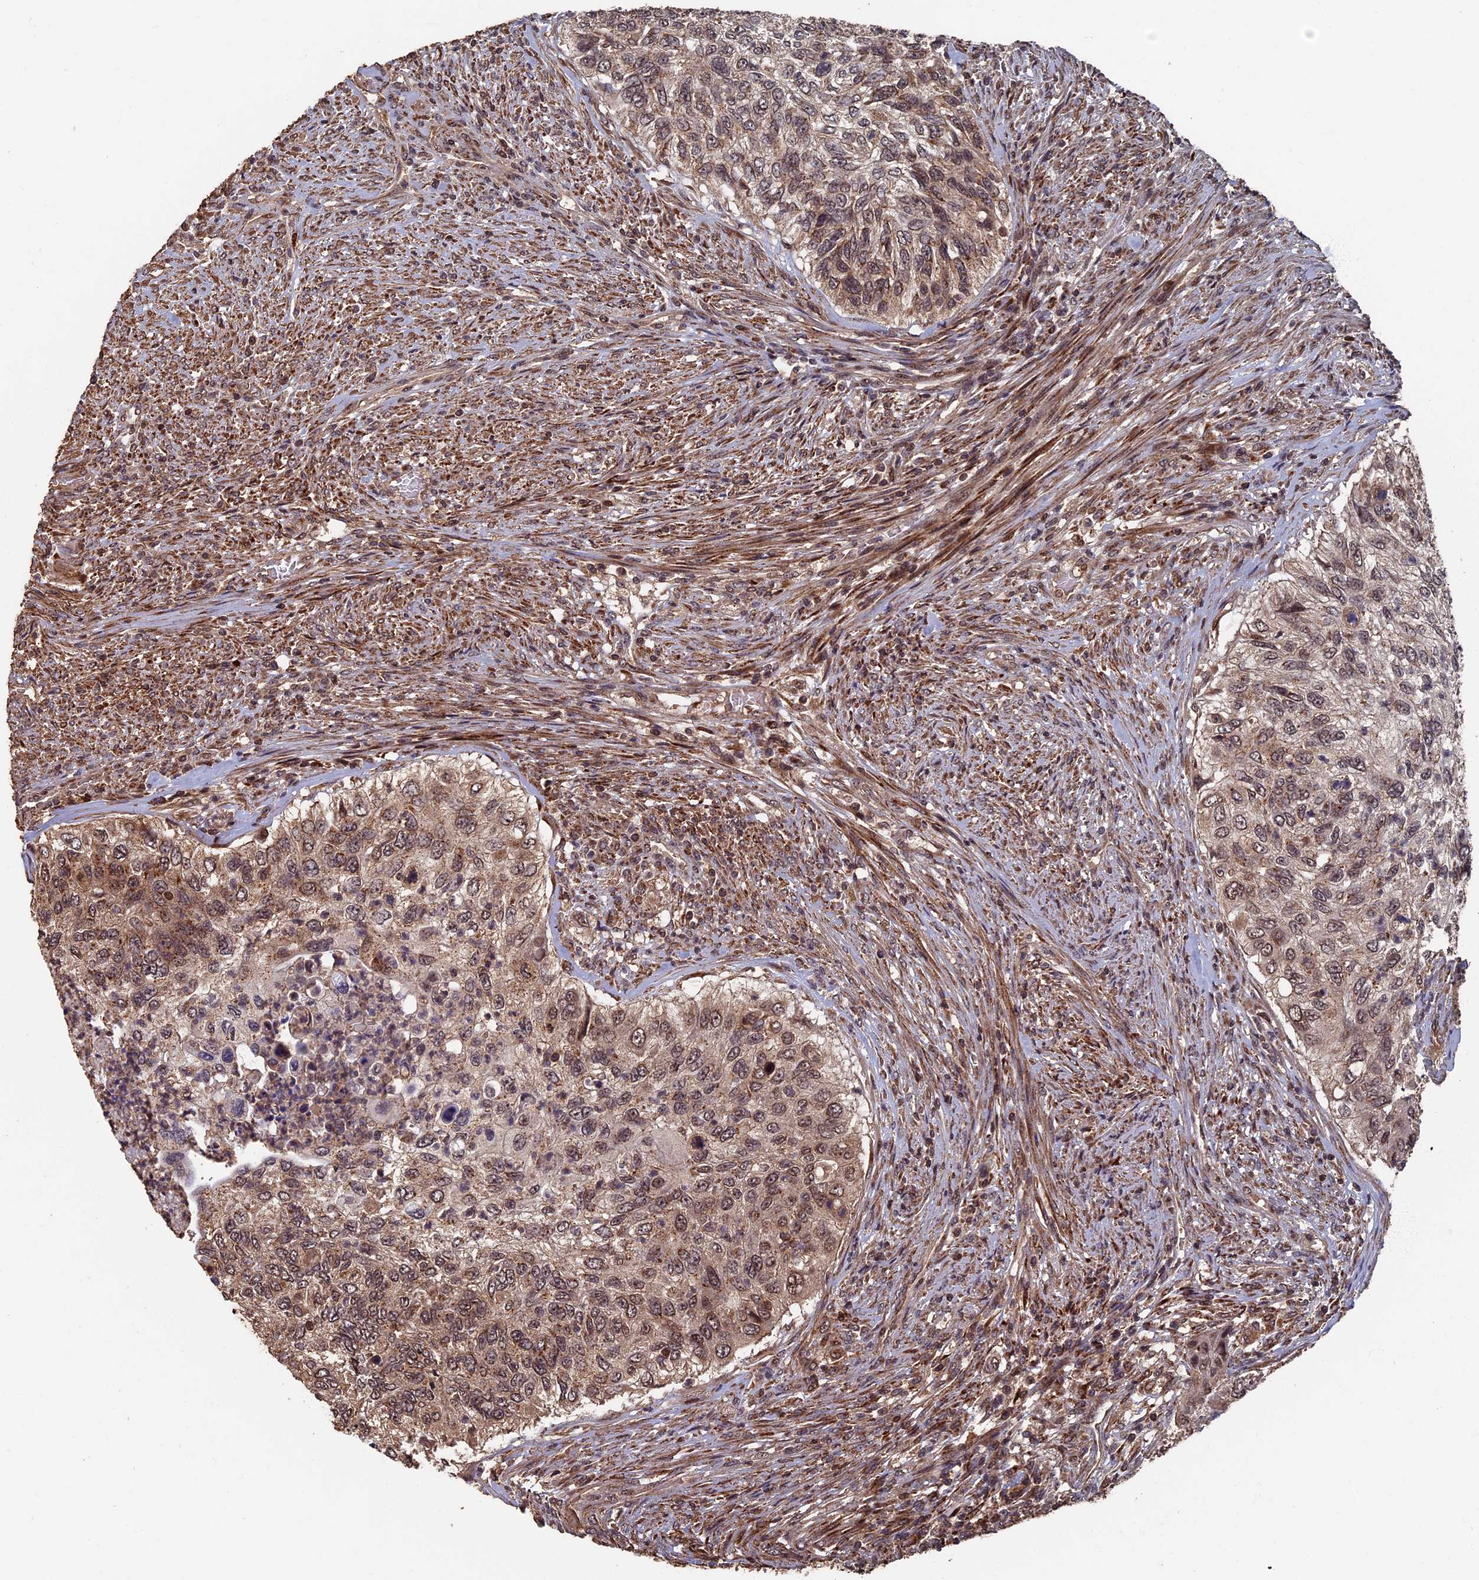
{"staining": {"intensity": "moderate", "quantity": ">75%", "location": "cytoplasmic/membranous,nuclear"}, "tissue": "urothelial cancer", "cell_type": "Tumor cells", "image_type": "cancer", "snomed": [{"axis": "morphology", "description": "Urothelial carcinoma, High grade"}, {"axis": "topography", "description": "Urinary bladder"}], "caption": "Urothelial cancer stained for a protein (brown) displays moderate cytoplasmic/membranous and nuclear positive expression in about >75% of tumor cells.", "gene": "RASGRF1", "patient": {"sex": "female", "age": 60}}